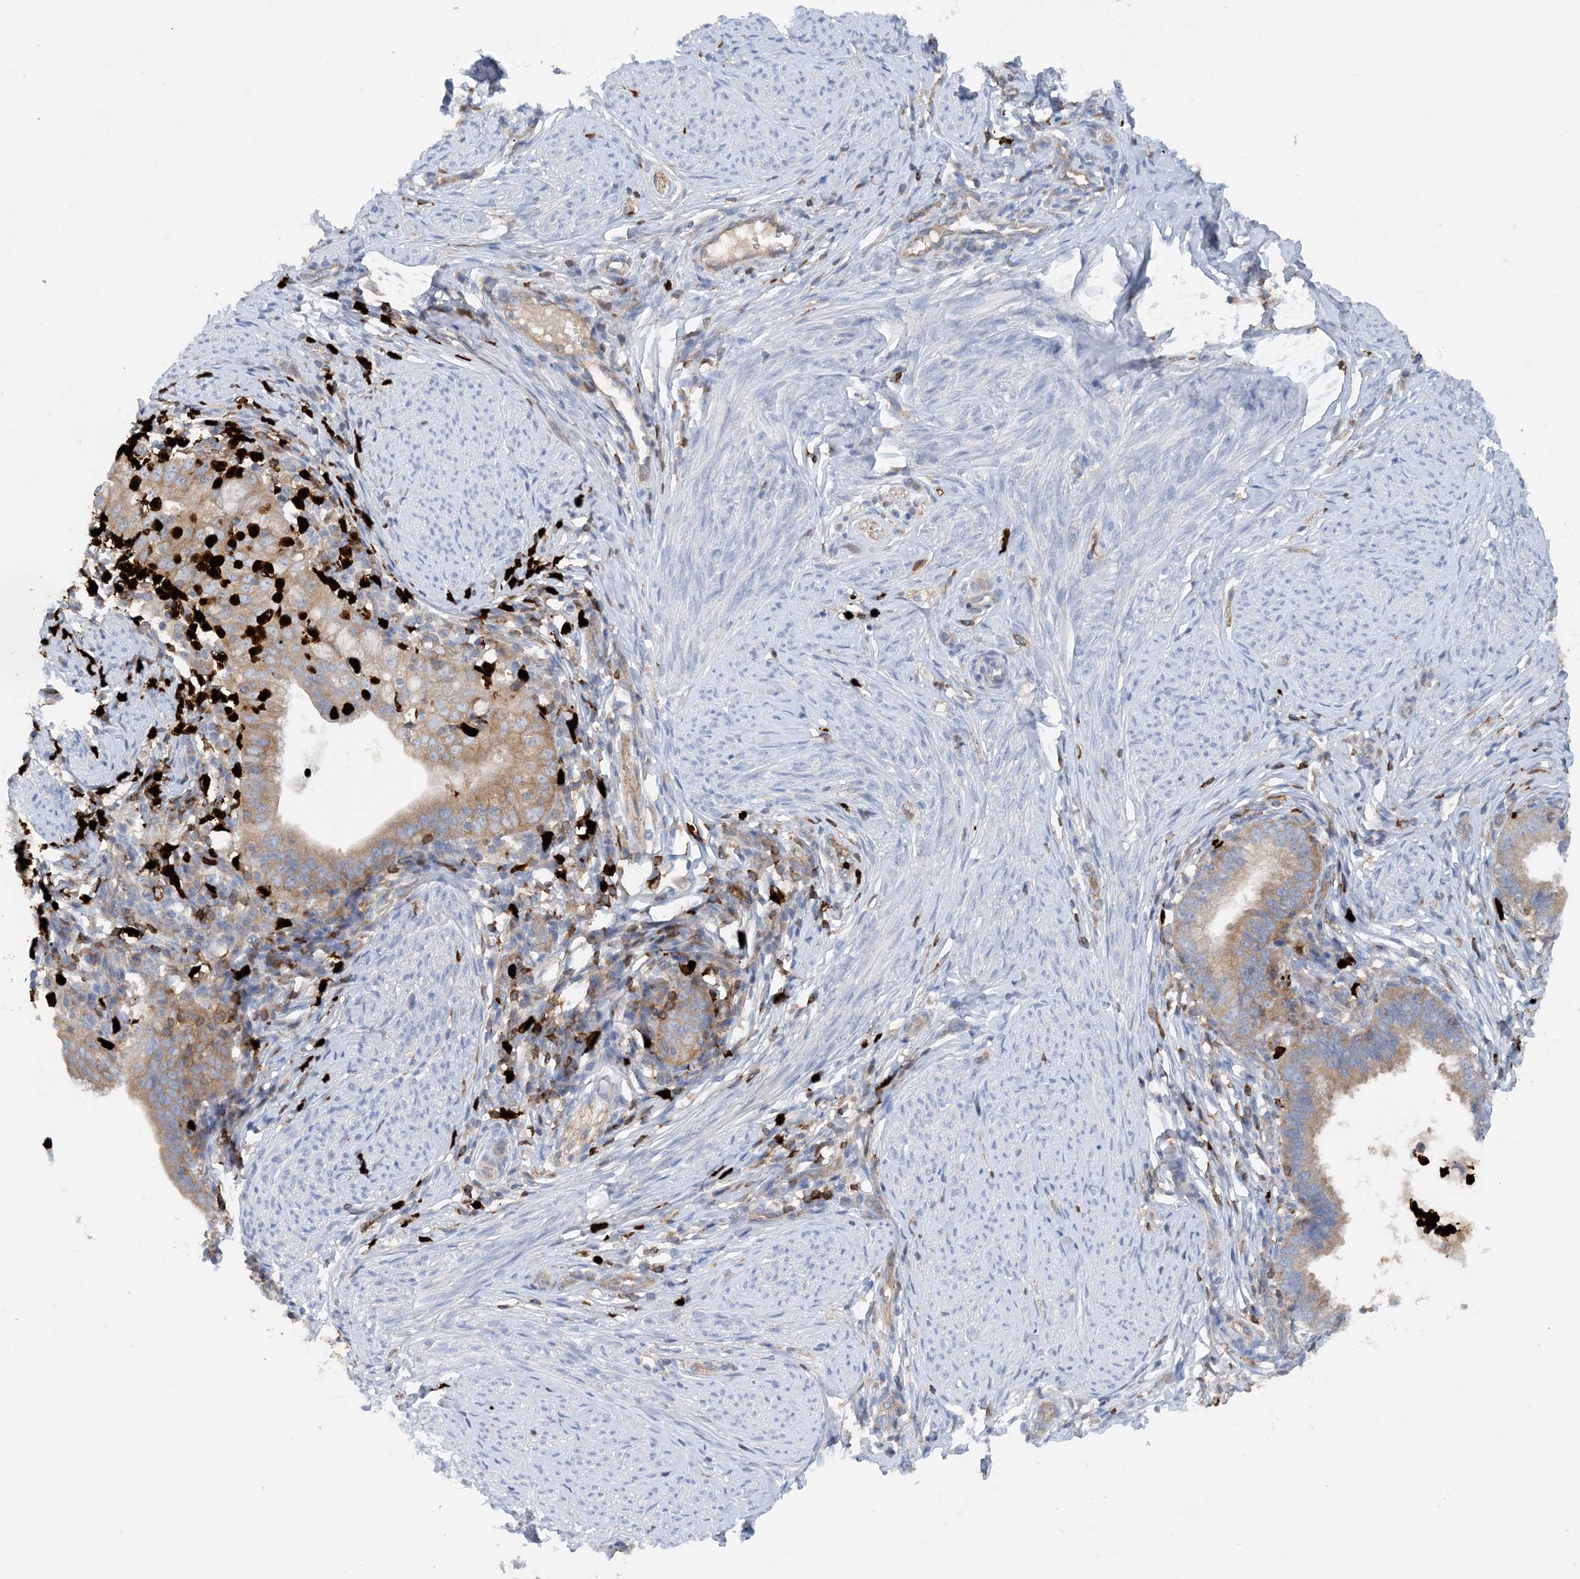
{"staining": {"intensity": "weak", "quantity": ">75%", "location": "cytoplasmic/membranous"}, "tissue": "cervical cancer", "cell_type": "Tumor cells", "image_type": "cancer", "snomed": [{"axis": "morphology", "description": "Adenocarcinoma, NOS"}, {"axis": "topography", "description": "Cervix"}], "caption": "A brown stain highlights weak cytoplasmic/membranous expression of a protein in cervical adenocarcinoma tumor cells.", "gene": "PHACTR2", "patient": {"sex": "female", "age": 36}}